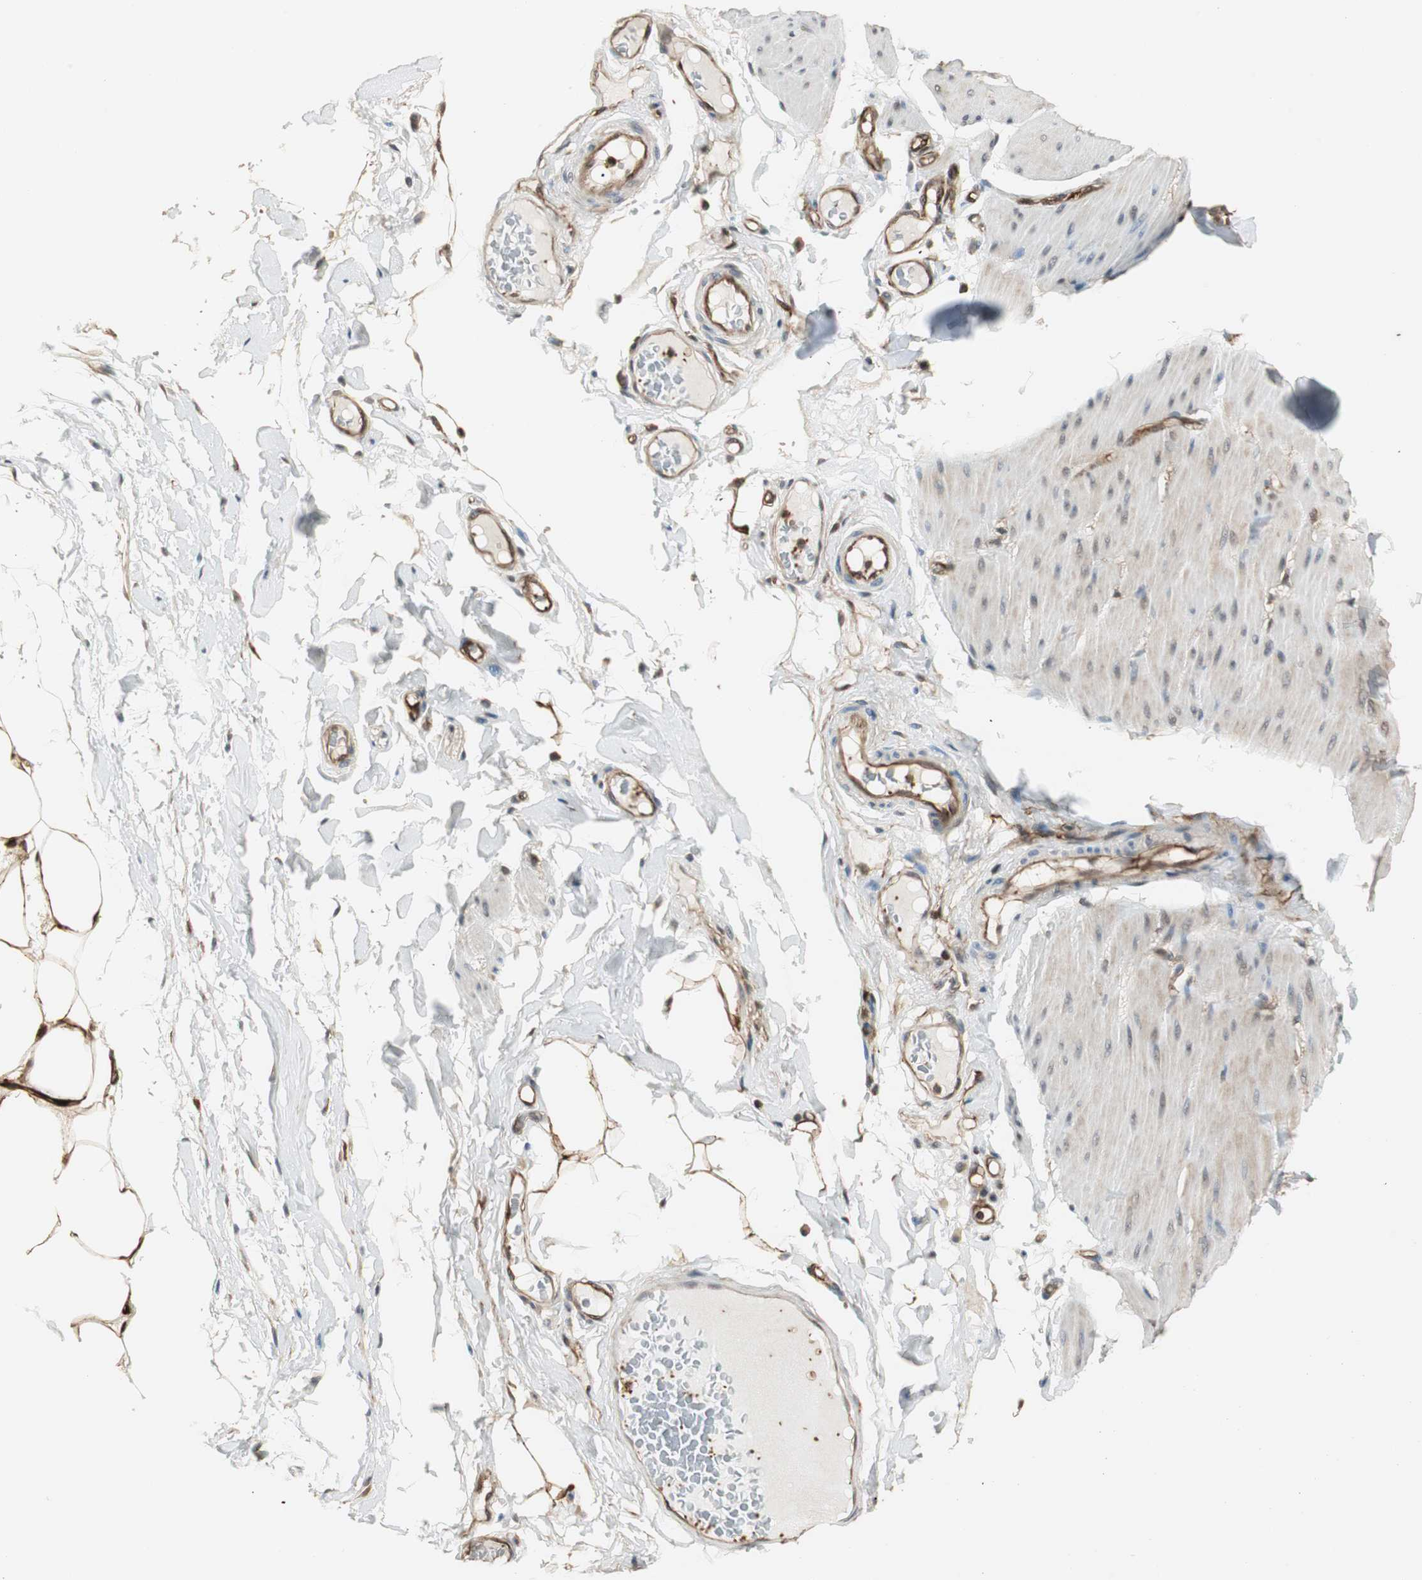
{"staining": {"intensity": "weak", "quantity": ">75%", "location": "cytoplasmic/membranous"}, "tissue": "smooth muscle", "cell_type": "Smooth muscle cells", "image_type": "normal", "snomed": [{"axis": "morphology", "description": "Normal tissue, NOS"}, {"axis": "topography", "description": "Smooth muscle"}, {"axis": "topography", "description": "Colon"}], "caption": "Immunohistochemistry (IHC) staining of benign smooth muscle, which demonstrates low levels of weak cytoplasmic/membranous expression in approximately >75% of smooth muscle cells indicating weak cytoplasmic/membranous protein expression. The staining was performed using DAB (3,3'-diaminobenzidine) (brown) for protein detection and nuclei were counterstained in hematoxylin (blue).", "gene": "PTPN11", "patient": {"sex": "male", "age": 67}}